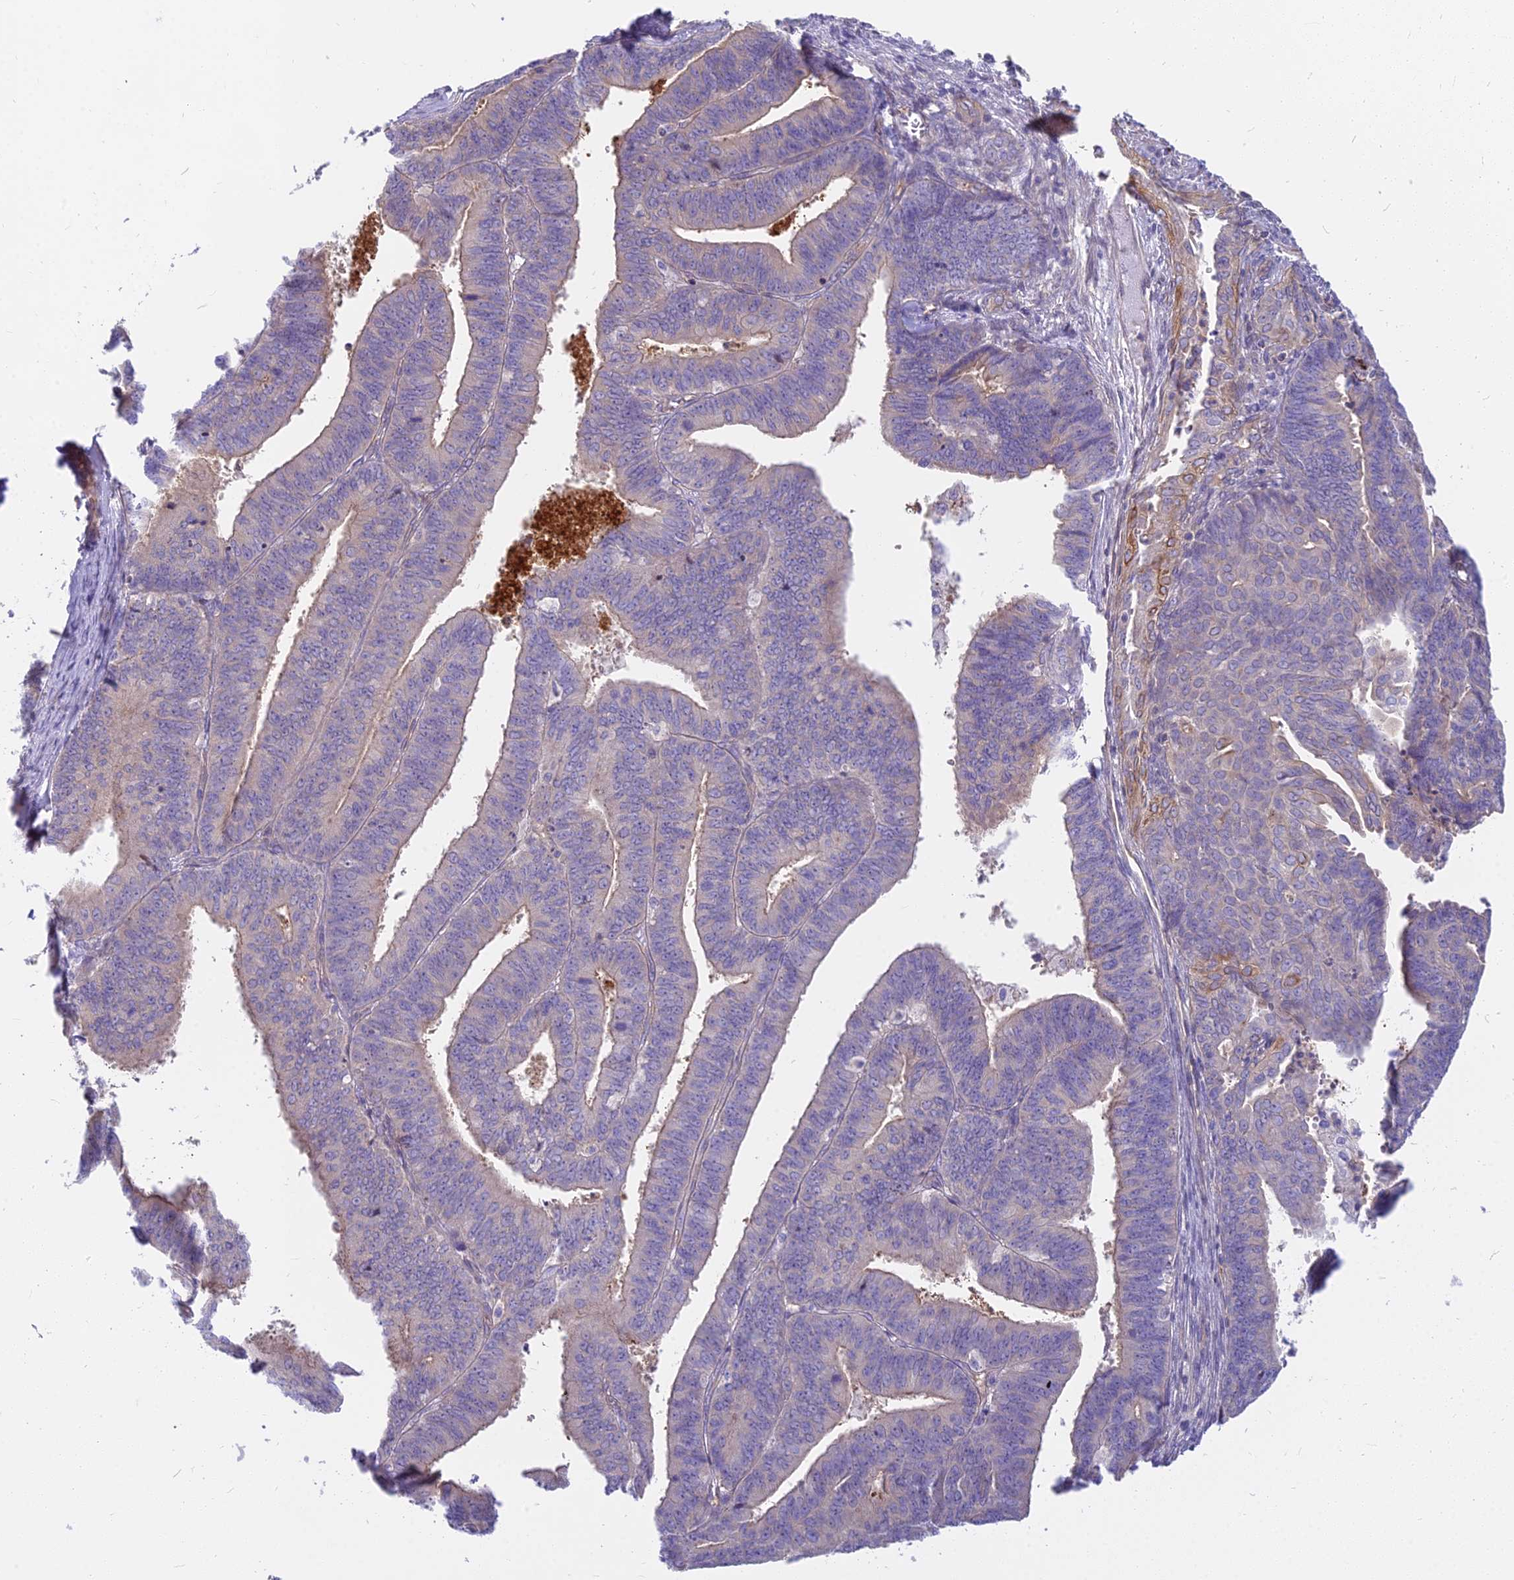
{"staining": {"intensity": "negative", "quantity": "none", "location": "none"}, "tissue": "endometrial cancer", "cell_type": "Tumor cells", "image_type": "cancer", "snomed": [{"axis": "morphology", "description": "Adenocarcinoma, NOS"}, {"axis": "topography", "description": "Endometrium"}], "caption": "Immunohistochemistry histopathology image of adenocarcinoma (endometrial) stained for a protein (brown), which demonstrates no positivity in tumor cells.", "gene": "HLA-DOA", "patient": {"sex": "female", "age": 73}}